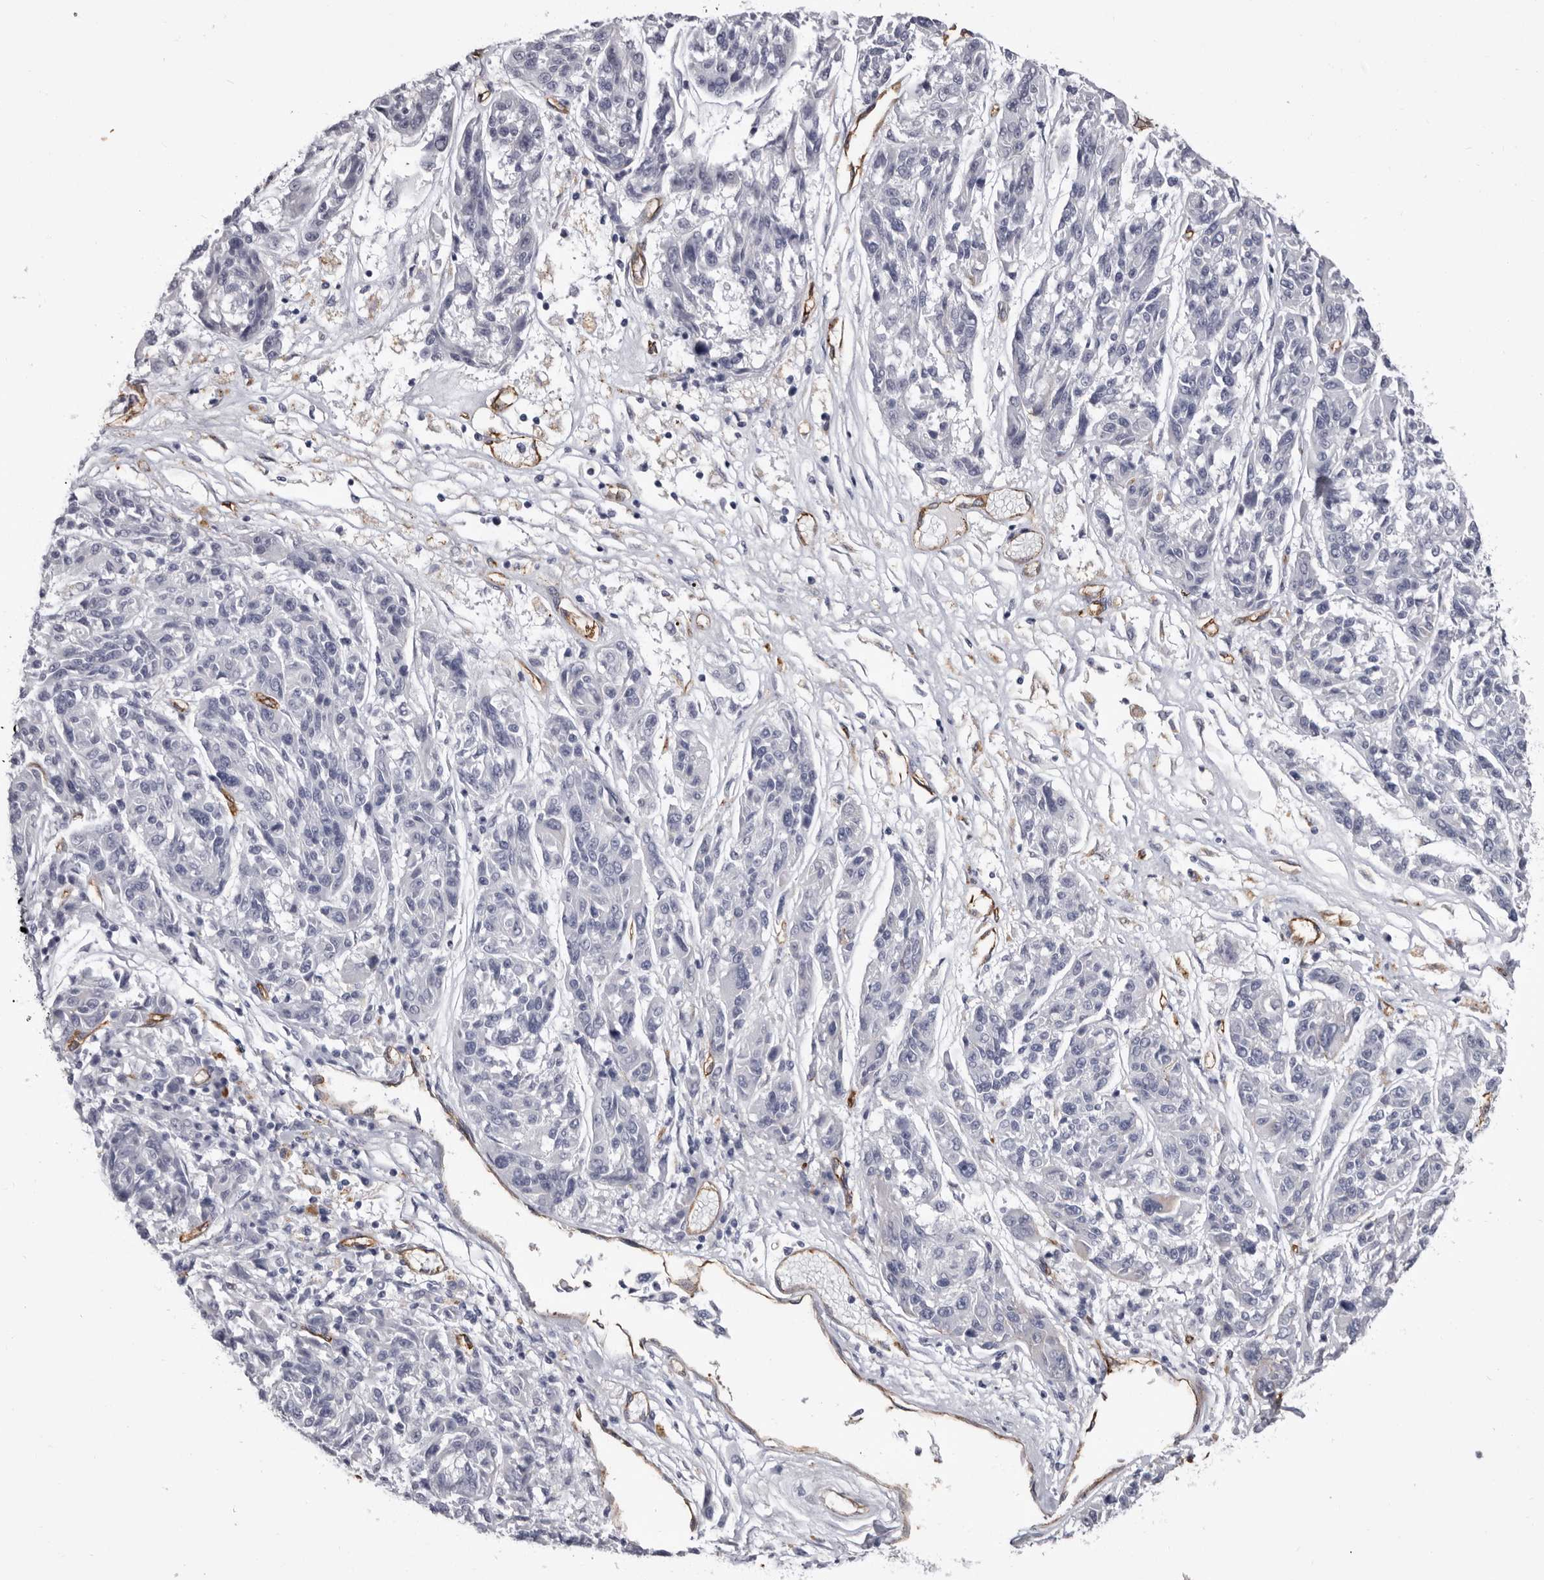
{"staining": {"intensity": "negative", "quantity": "none", "location": "none"}, "tissue": "melanoma", "cell_type": "Tumor cells", "image_type": "cancer", "snomed": [{"axis": "morphology", "description": "Malignant melanoma, NOS"}, {"axis": "topography", "description": "Skin"}], "caption": "Protein analysis of malignant melanoma reveals no significant positivity in tumor cells.", "gene": "ADGRL4", "patient": {"sex": "male", "age": 53}}